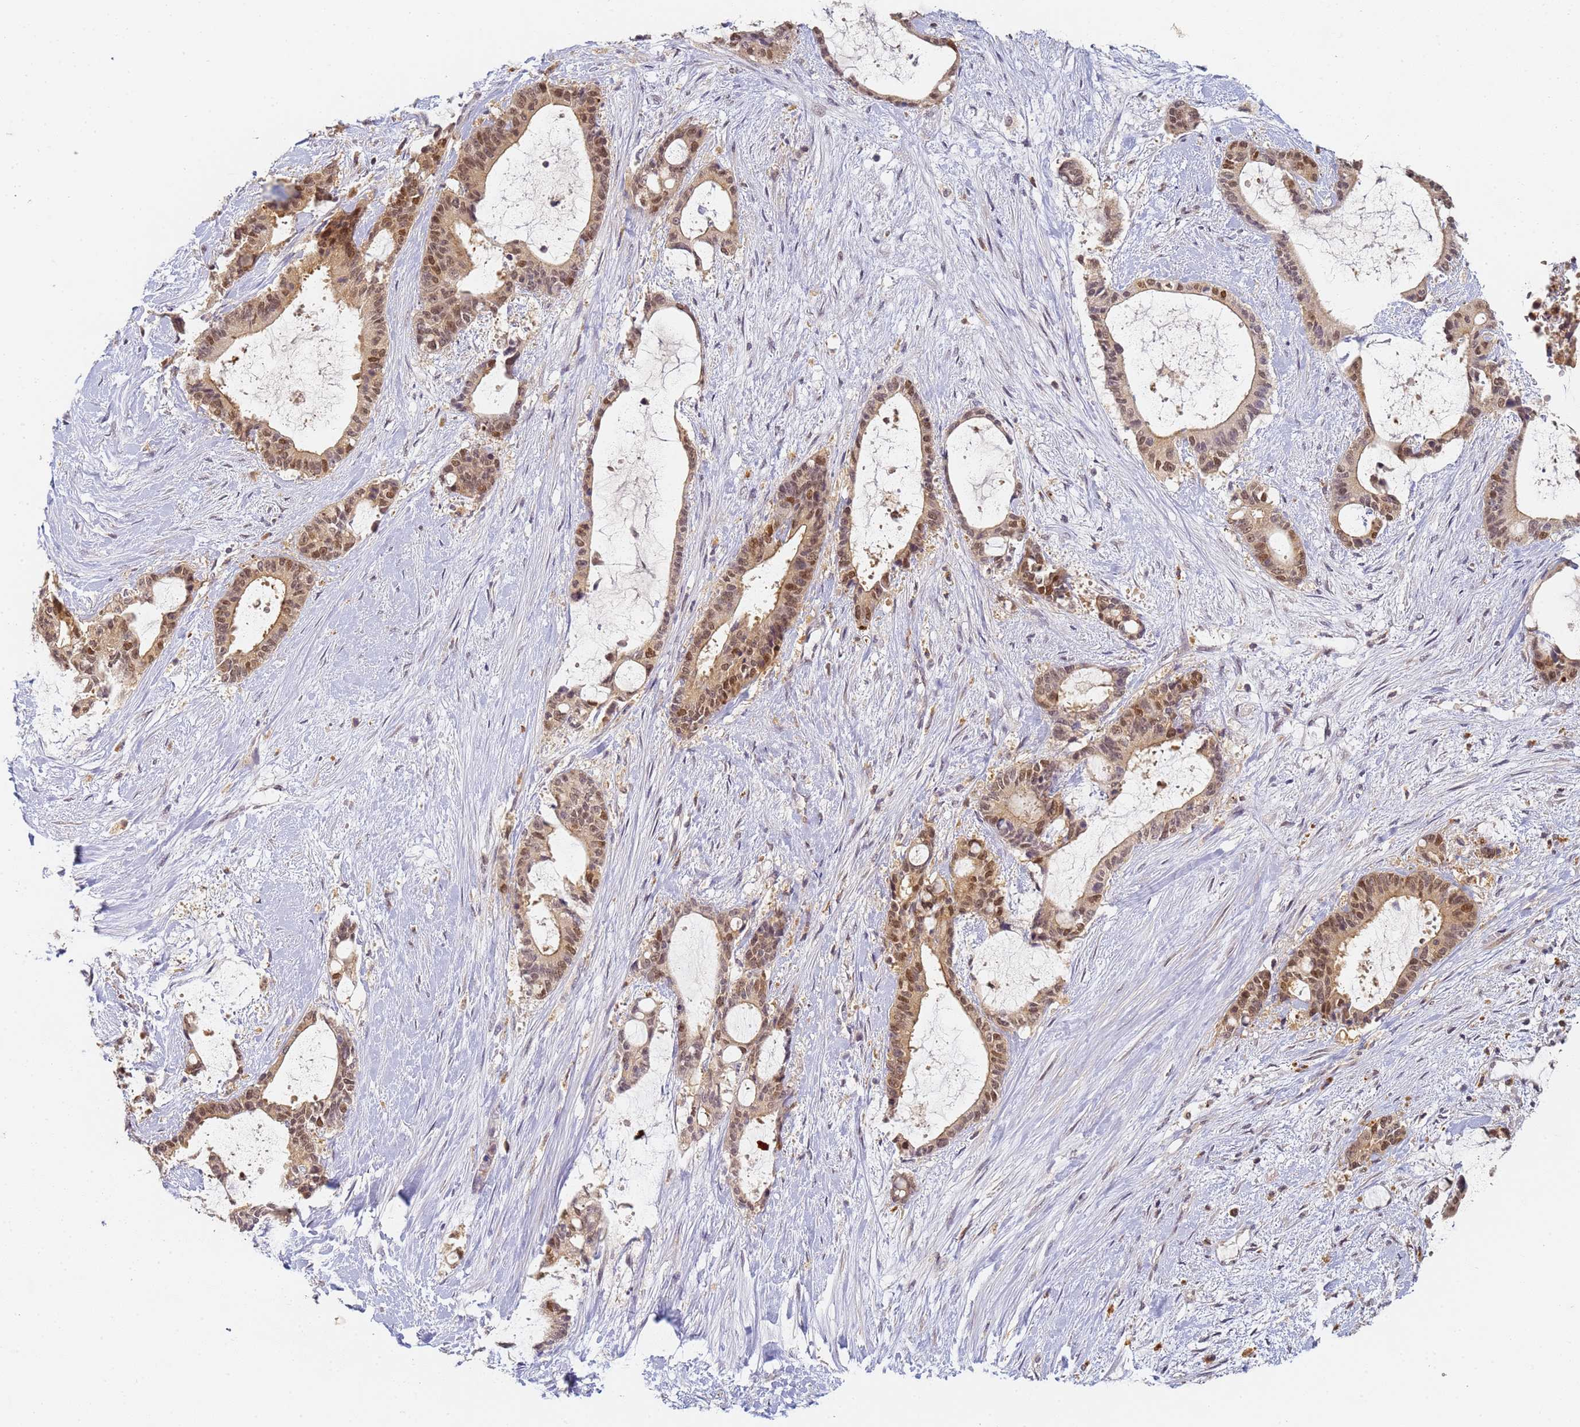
{"staining": {"intensity": "moderate", "quantity": ">75%", "location": "nuclear"}, "tissue": "liver cancer", "cell_type": "Tumor cells", "image_type": "cancer", "snomed": [{"axis": "morphology", "description": "Normal tissue, NOS"}, {"axis": "morphology", "description": "Cholangiocarcinoma"}, {"axis": "topography", "description": "Liver"}, {"axis": "topography", "description": "Peripheral nerve tissue"}], "caption": "Protein analysis of liver cancer (cholangiocarcinoma) tissue reveals moderate nuclear expression in about >75% of tumor cells.", "gene": "HMCES", "patient": {"sex": "female", "age": 73}}